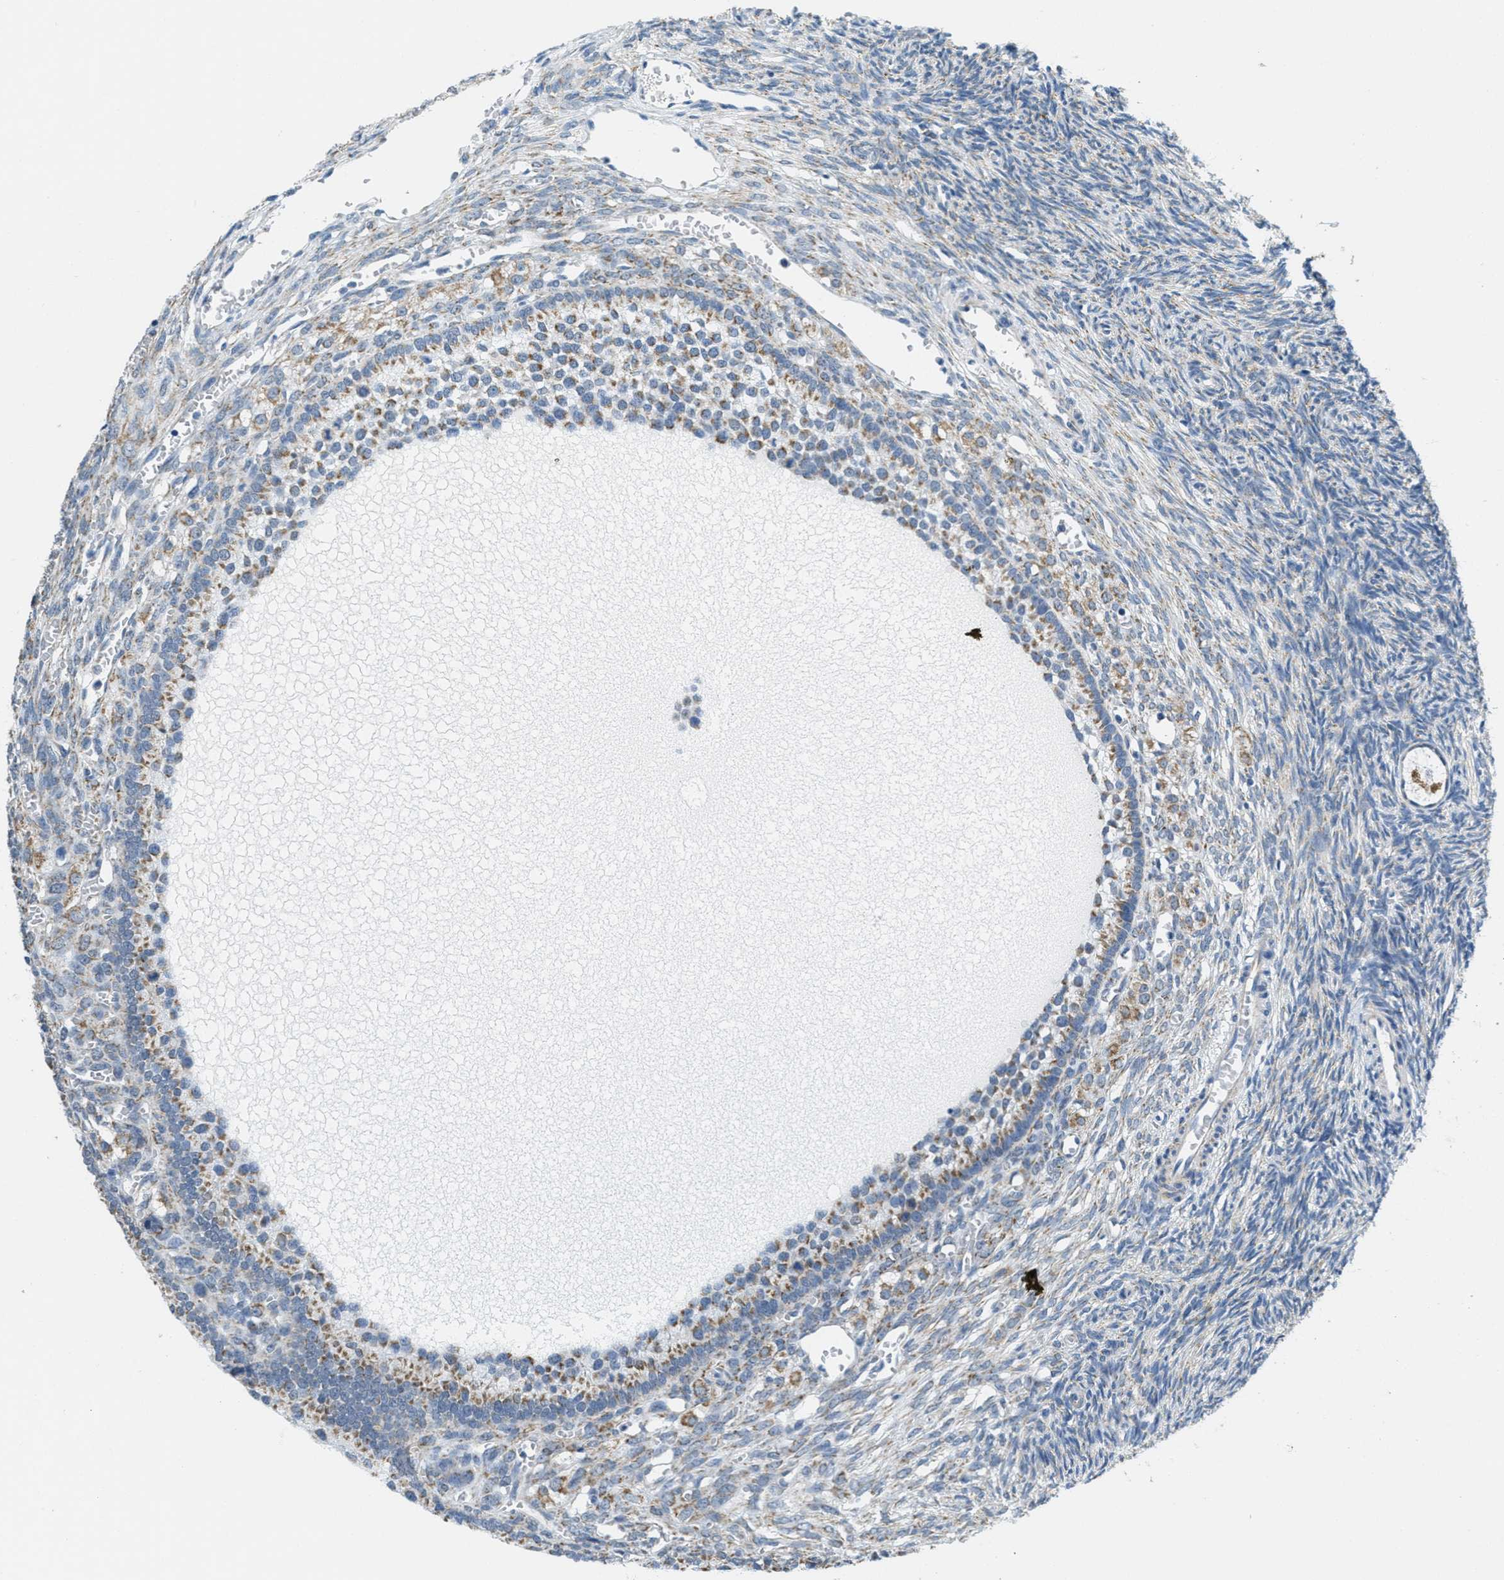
{"staining": {"intensity": "moderate", "quantity": "25%-75%", "location": "cytoplasmic/membranous"}, "tissue": "ovary", "cell_type": "Follicle cells", "image_type": "normal", "snomed": [{"axis": "morphology", "description": "Normal tissue, NOS"}, {"axis": "topography", "description": "Ovary"}], "caption": "Immunohistochemistry (DAB (3,3'-diaminobenzidine)) staining of normal human ovary exhibits moderate cytoplasmic/membranous protein expression in about 25%-75% of follicle cells.", "gene": "TOMM70", "patient": {"sex": "female", "age": 27}}